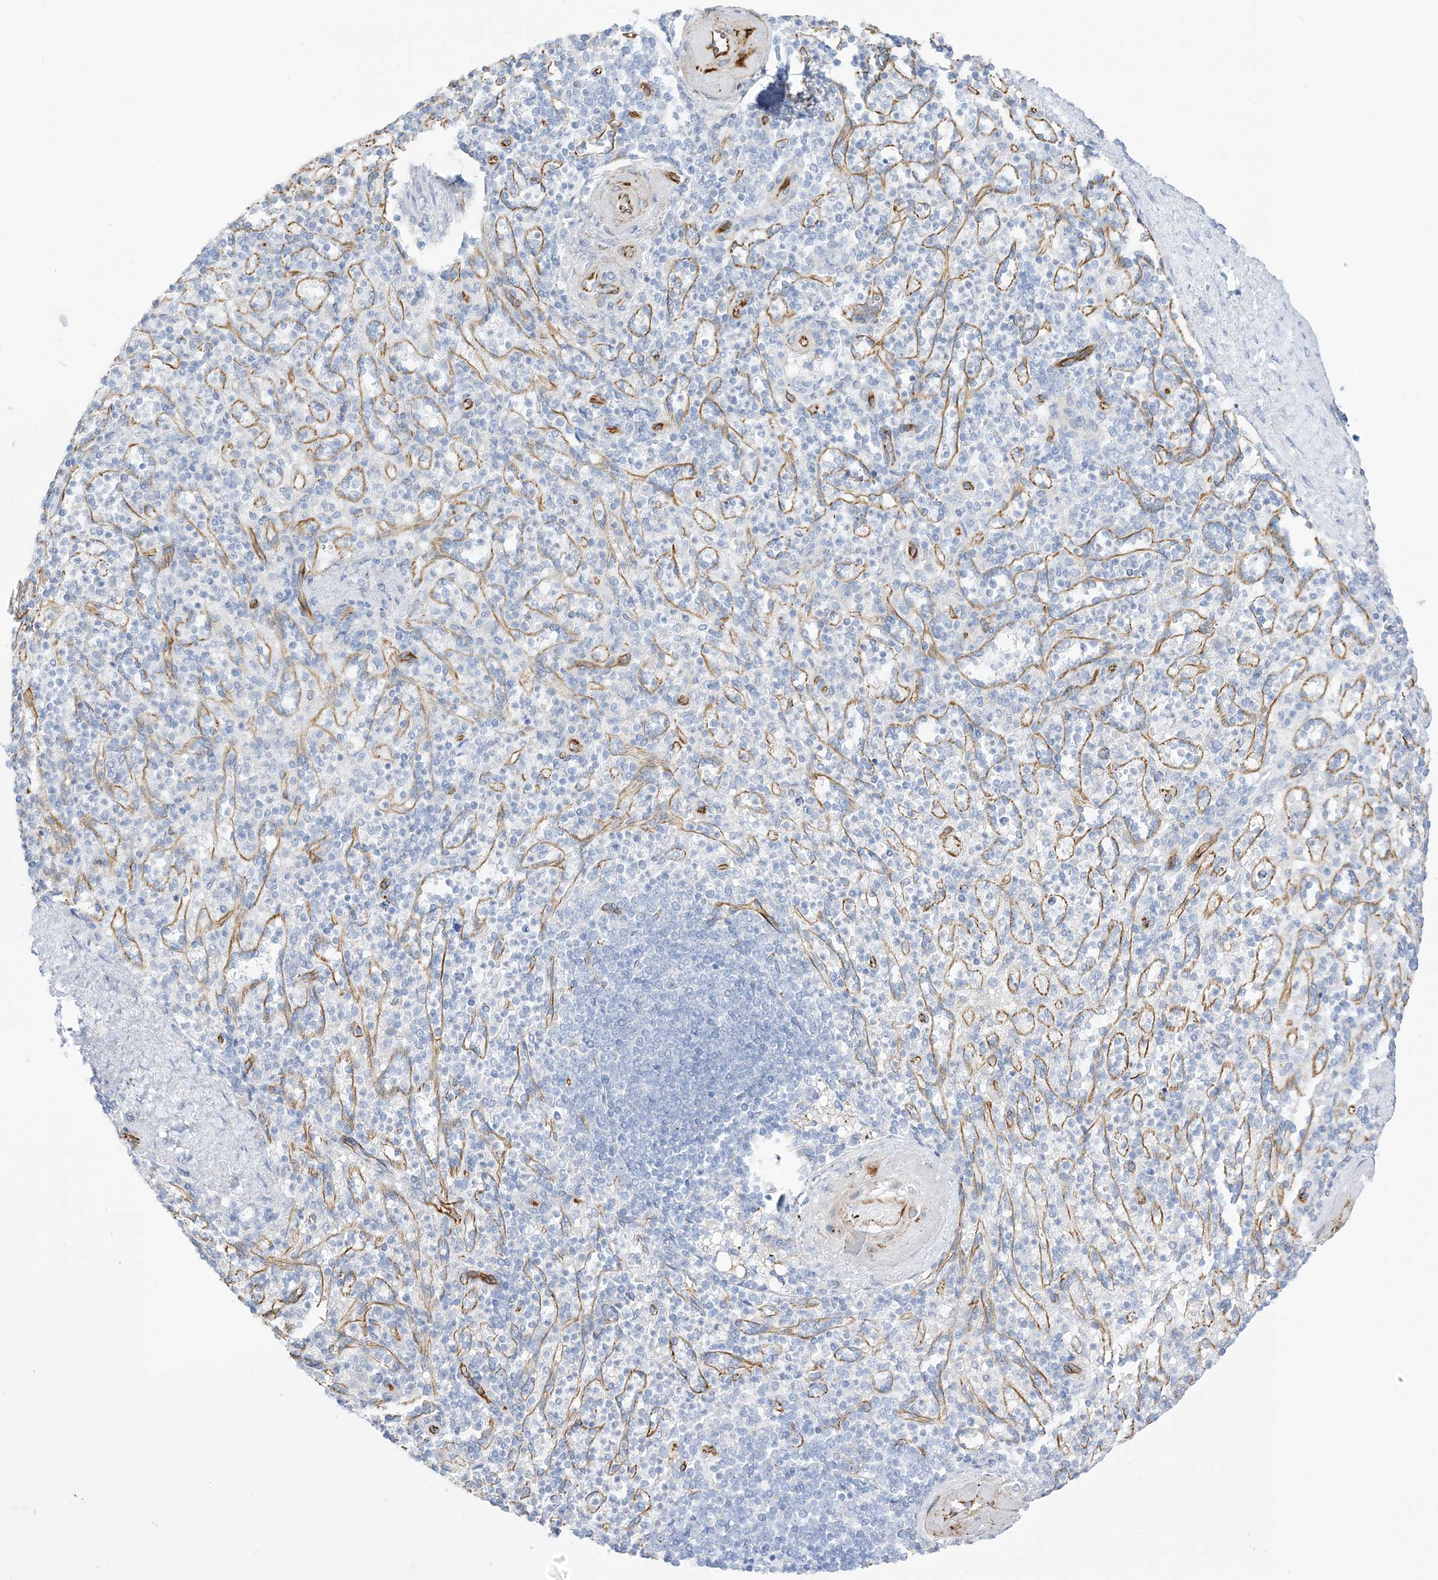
{"staining": {"intensity": "negative", "quantity": "none", "location": "none"}, "tissue": "spleen", "cell_type": "Cells in red pulp", "image_type": "normal", "snomed": [{"axis": "morphology", "description": "Normal tissue, NOS"}, {"axis": "topography", "description": "Spleen"}], "caption": "Immunohistochemistry (IHC) image of benign spleen: spleen stained with DAB exhibits no significant protein positivity in cells in red pulp. The staining was performed using DAB (3,3'-diaminobenzidine) to visualize the protein expression in brown, while the nuclei were stained in blue with hematoxylin (Magnification: 20x).", "gene": "PID1", "patient": {"sex": "female", "age": 74}}